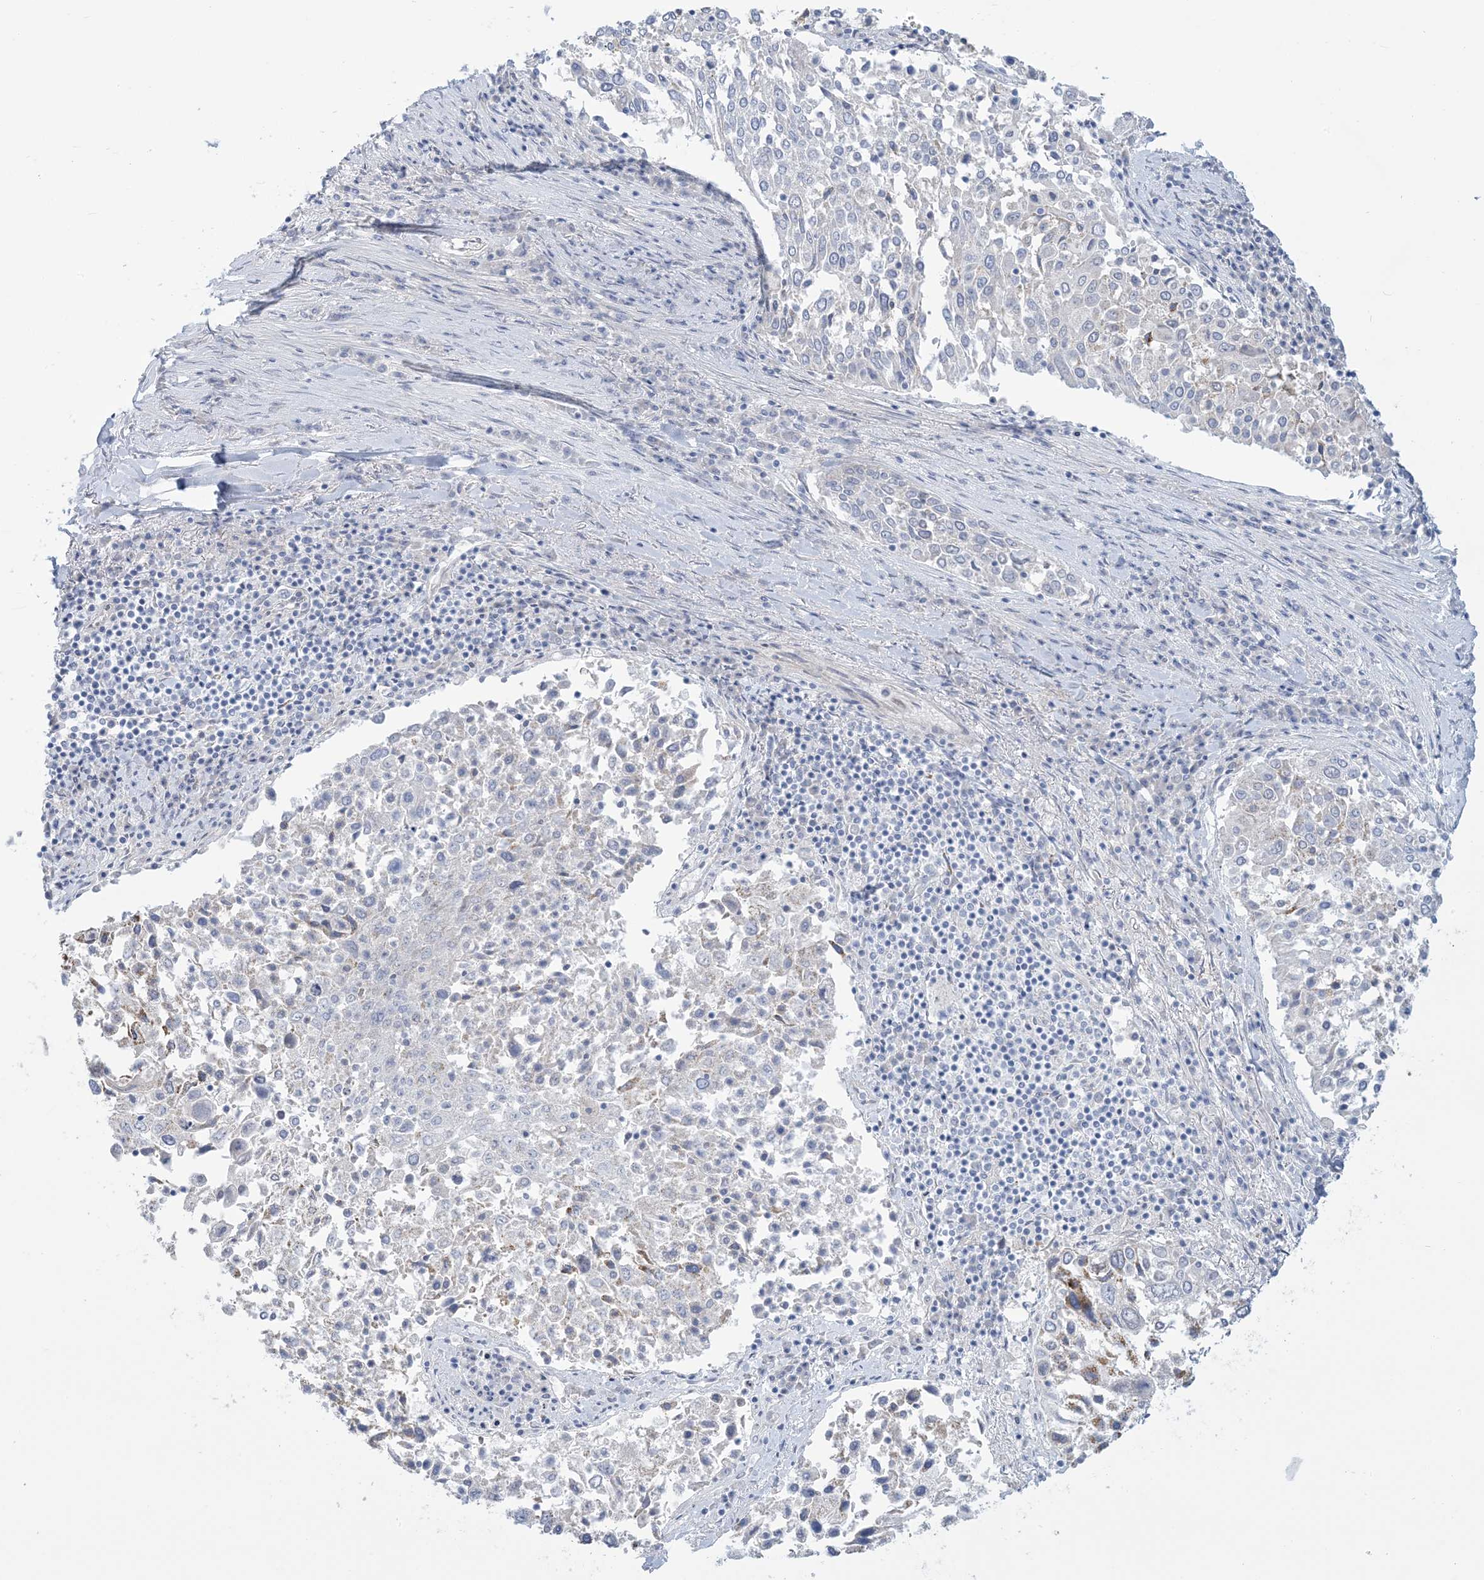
{"staining": {"intensity": "negative", "quantity": "none", "location": "none"}, "tissue": "lung cancer", "cell_type": "Tumor cells", "image_type": "cancer", "snomed": [{"axis": "morphology", "description": "Squamous cell carcinoma, NOS"}, {"axis": "topography", "description": "Lung"}], "caption": "Protein analysis of lung cancer displays no significant staining in tumor cells.", "gene": "MTHFD2L", "patient": {"sex": "male", "age": 65}}